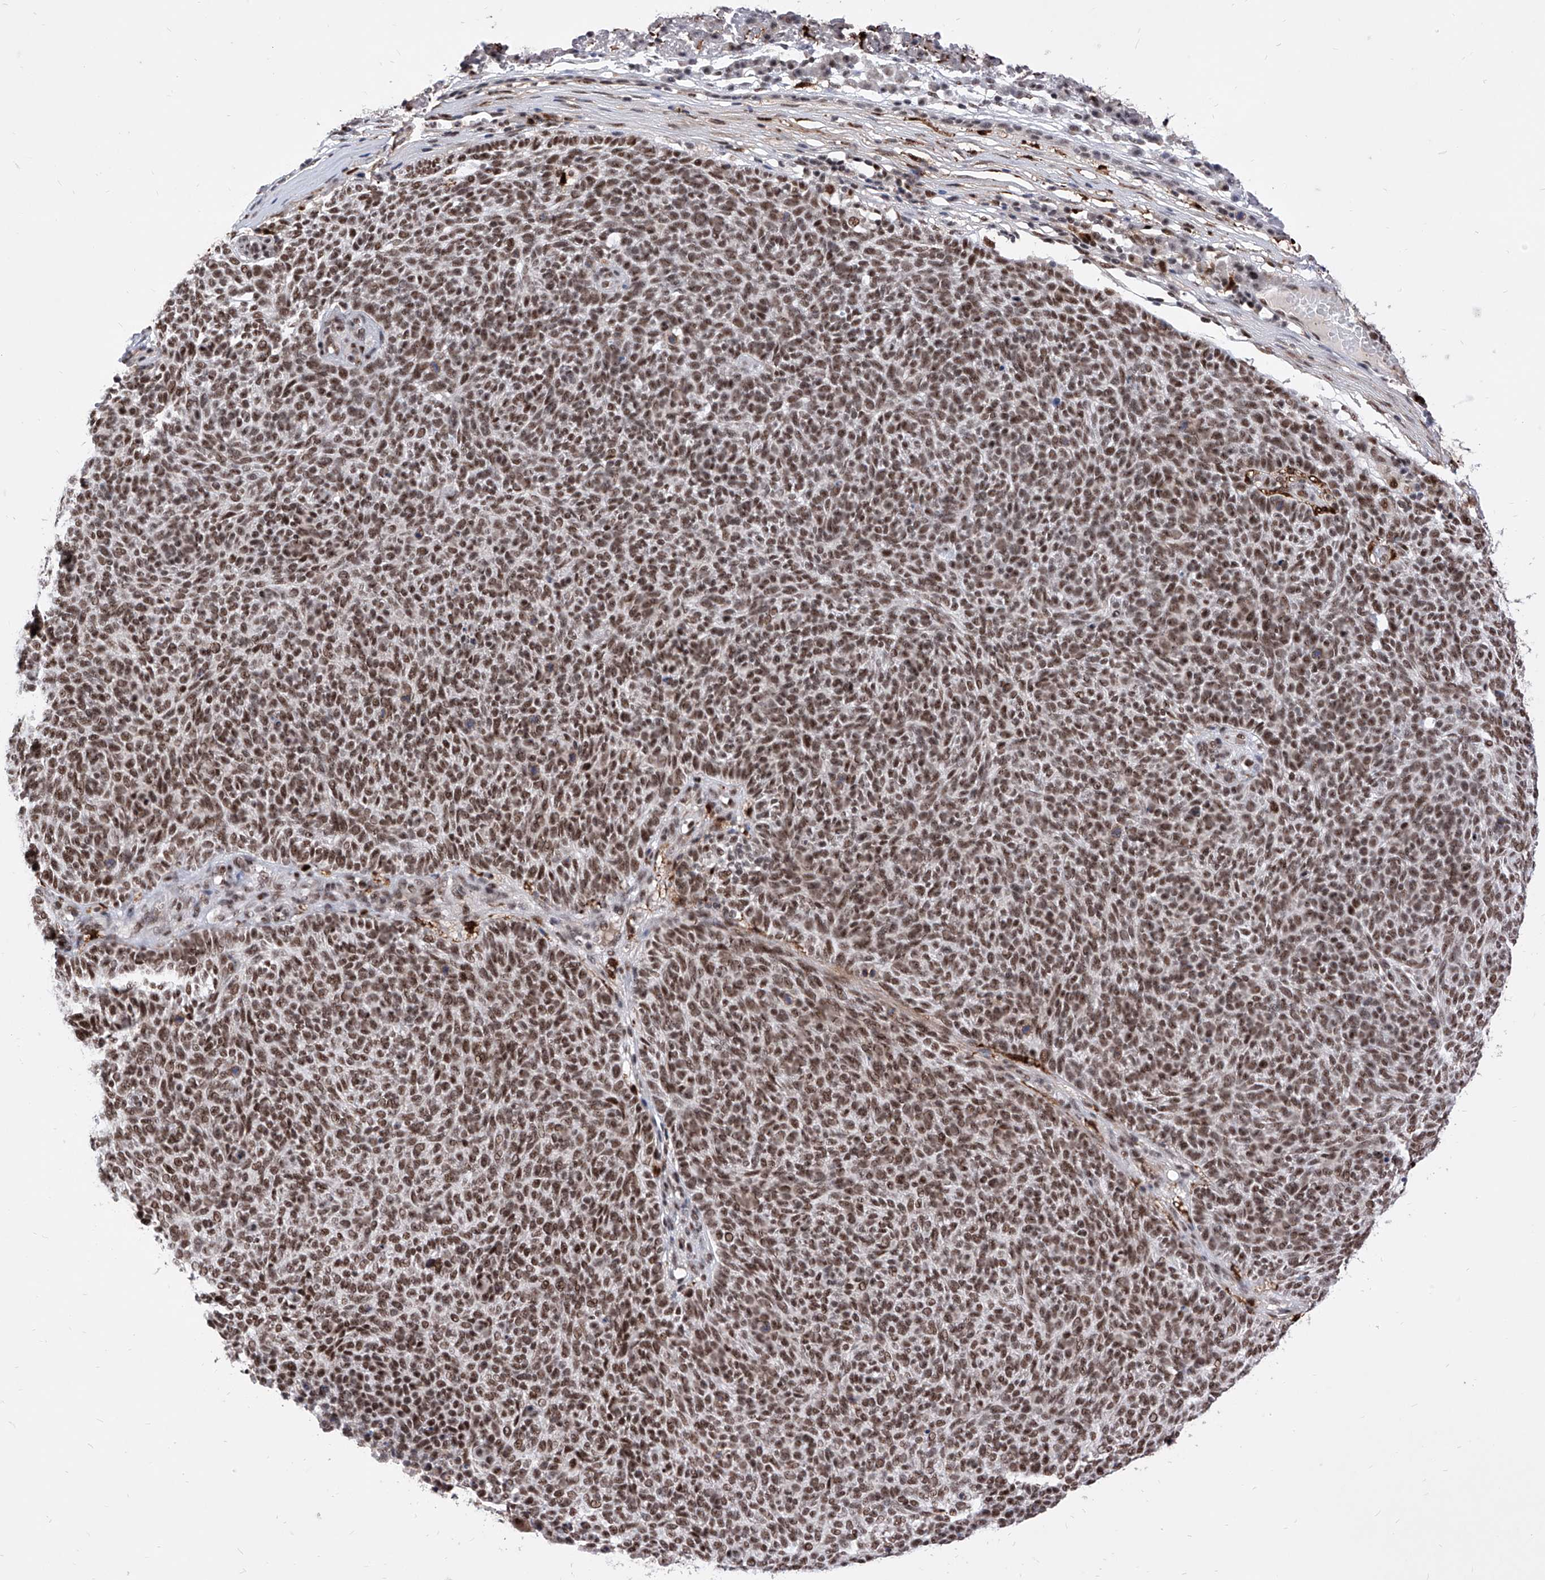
{"staining": {"intensity": "strong", "quantity": ">75%", "location": "nuclear"}, "tissue": "skin cancer", "cell_type": "Tumor cells", "image_type": "cancer", "snomed": [{"axis": "morphology", "description": "Squamous cell carcinoma, NOS"}, {"axis": "topography", "description": "Skin"}], "caption": "Immunohistochemical staining of skin cancer demonstrates high levels of strong nuclear staining in approximately >75% of tumor cells.", "gene": "PHF5A", "patient": {"sex": "female", "age": 90}}